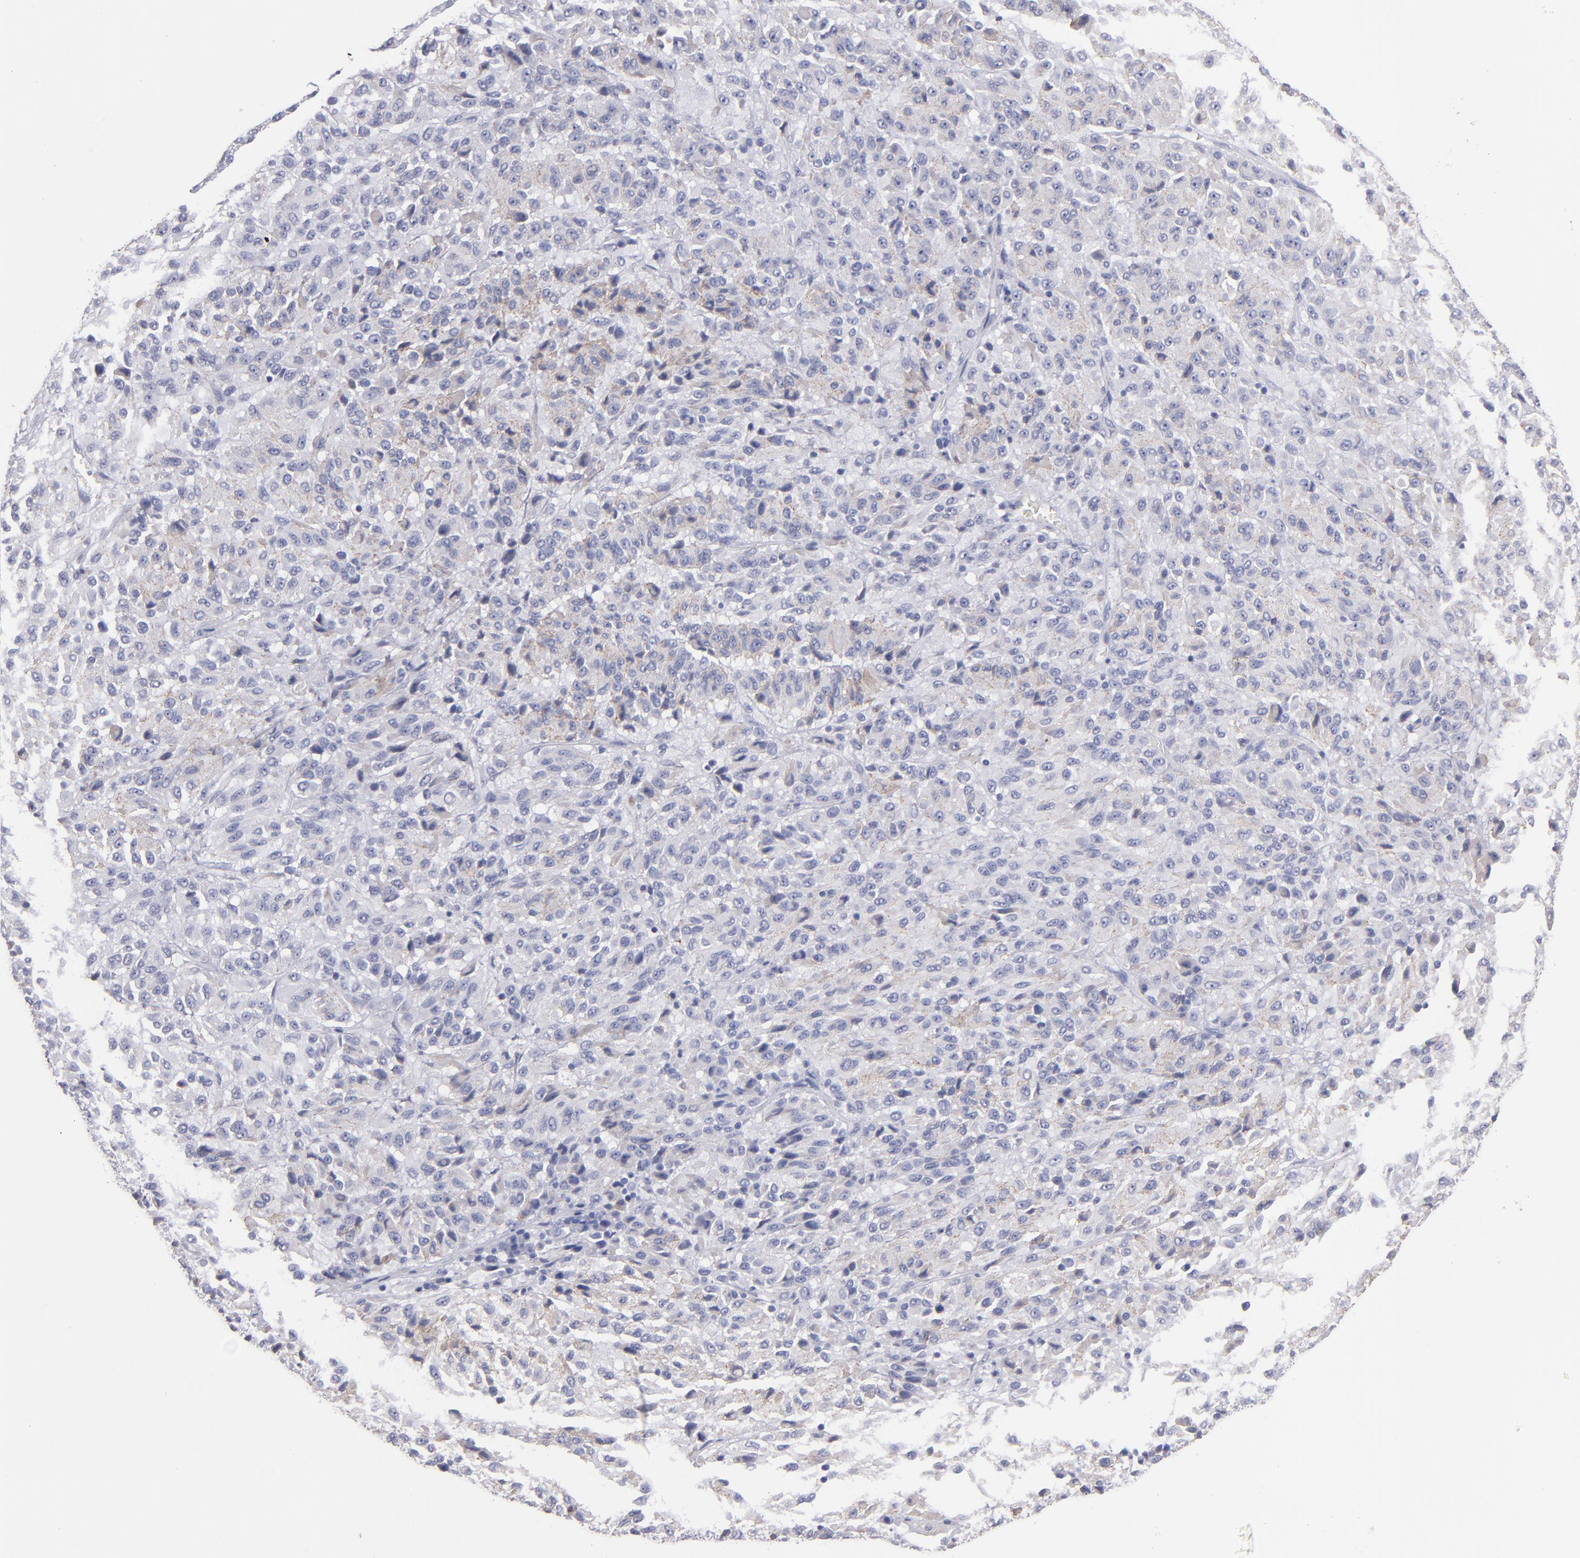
{"staining": {"intensity": "weak", "quantity": ">75%", "location": "cytoplasmic/membranous"}, "tissue": "melanoma", "cell_type": "Tumor cells", "image_type": "cancer", "snomed": [{"axis": "morphology", "description": "Malignant melanoma, Metastatic site"}, {"axis": "topography", "description": "Lung"}], "caption": "The image exhibits a brown stain indicating the presence of a protein in the cytoplasmic/membranous of tumor cells in malignant melanoma (metastatic site). (DAB IHC with brightfield microscopy, high magnification).", "gene": "CDH3", "patient": {"sex": "male", "age": 64}}